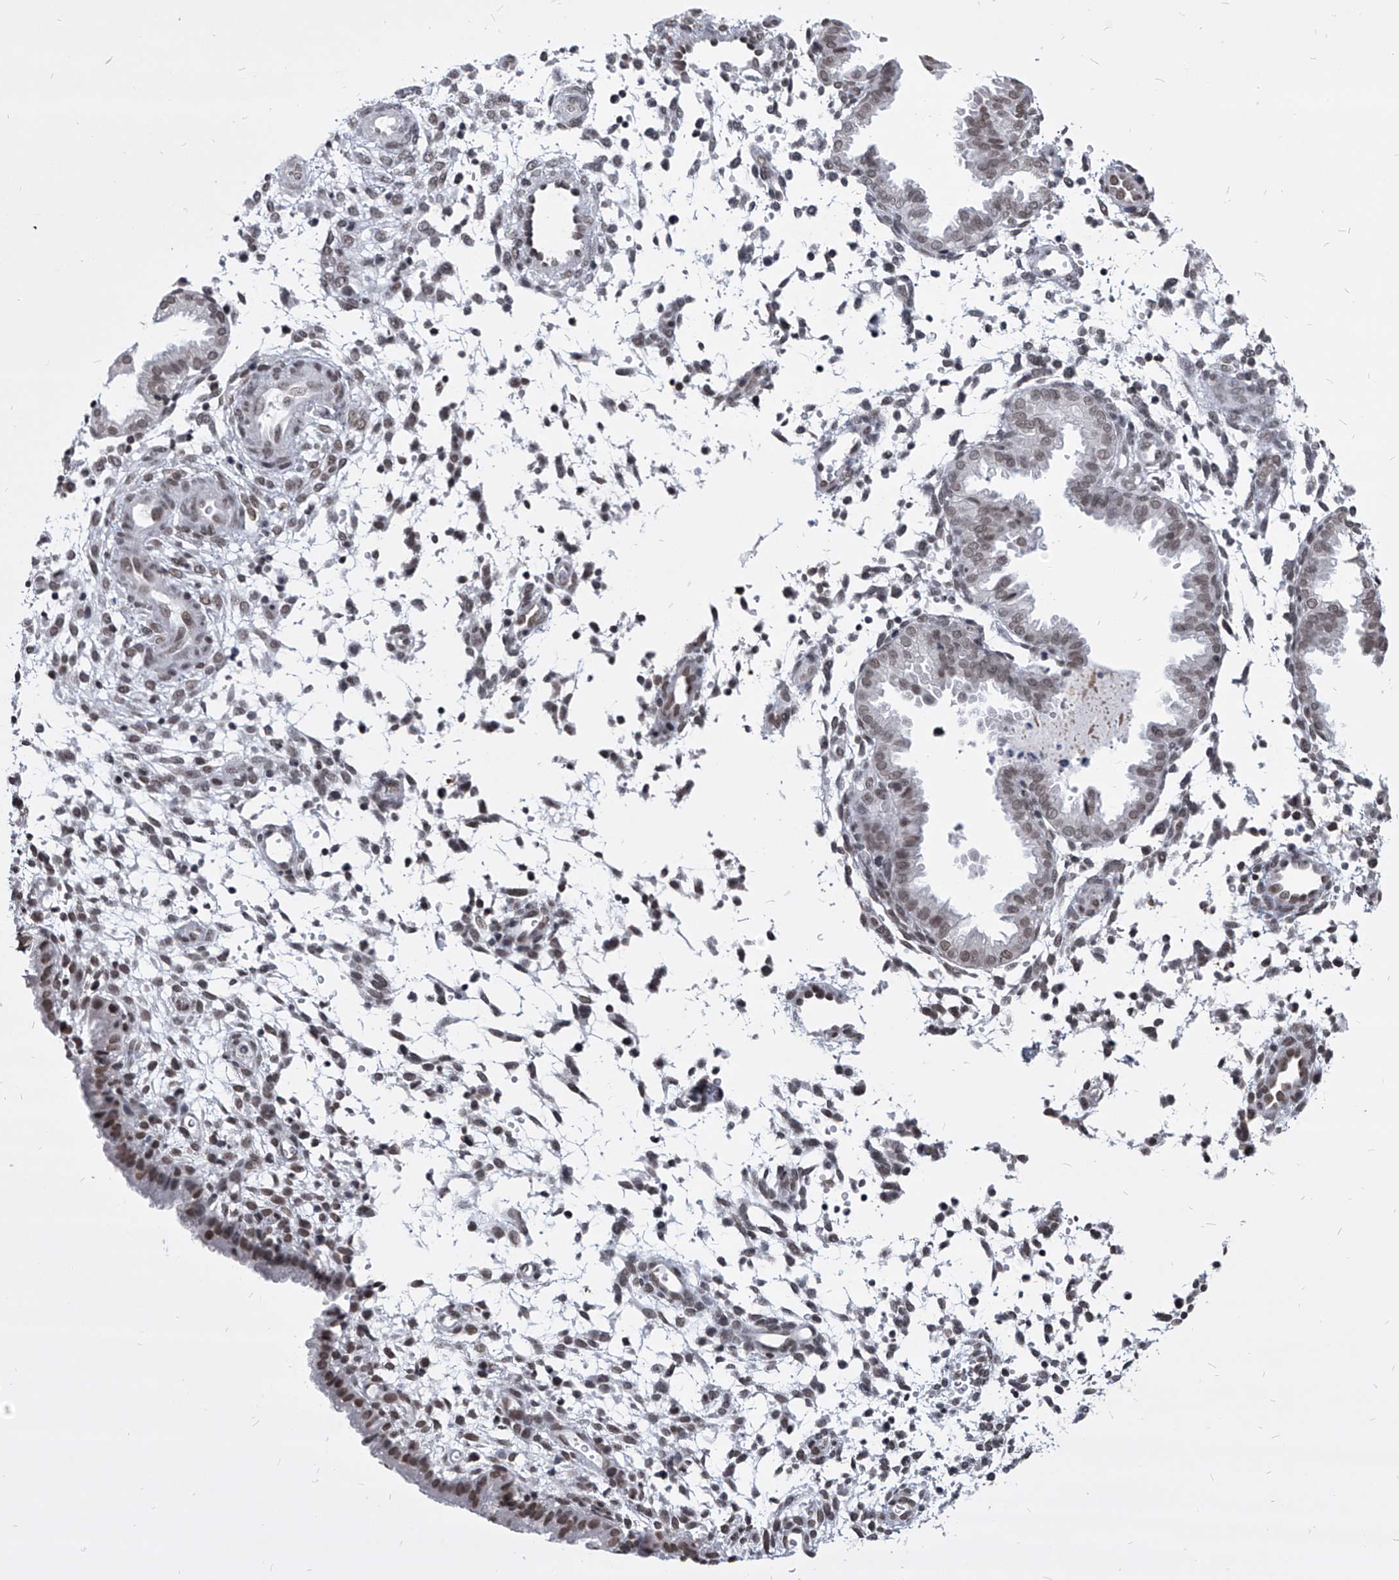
{"staining": {"intensity": "negative", "quantity": "none", "location": "none"}, "tissue": "endometrium", "cell_type": "Cells in endometrial stroma", "image_type": "normal", "snomed": [{"axis": "morphology", "description": "Normal tissue, NOS"}, {"axis": "topography", "description": "Endometrium"}], "caption": "A high-resolution photomicrograph shows immunohistochemistry staining of benign endometrium, which demonstrates no significant expression in cells in endometrial stroma. Nuclei are stained in blue.", "gene": "PPIL4", "patient": {"sex": "female", "age": 33}}